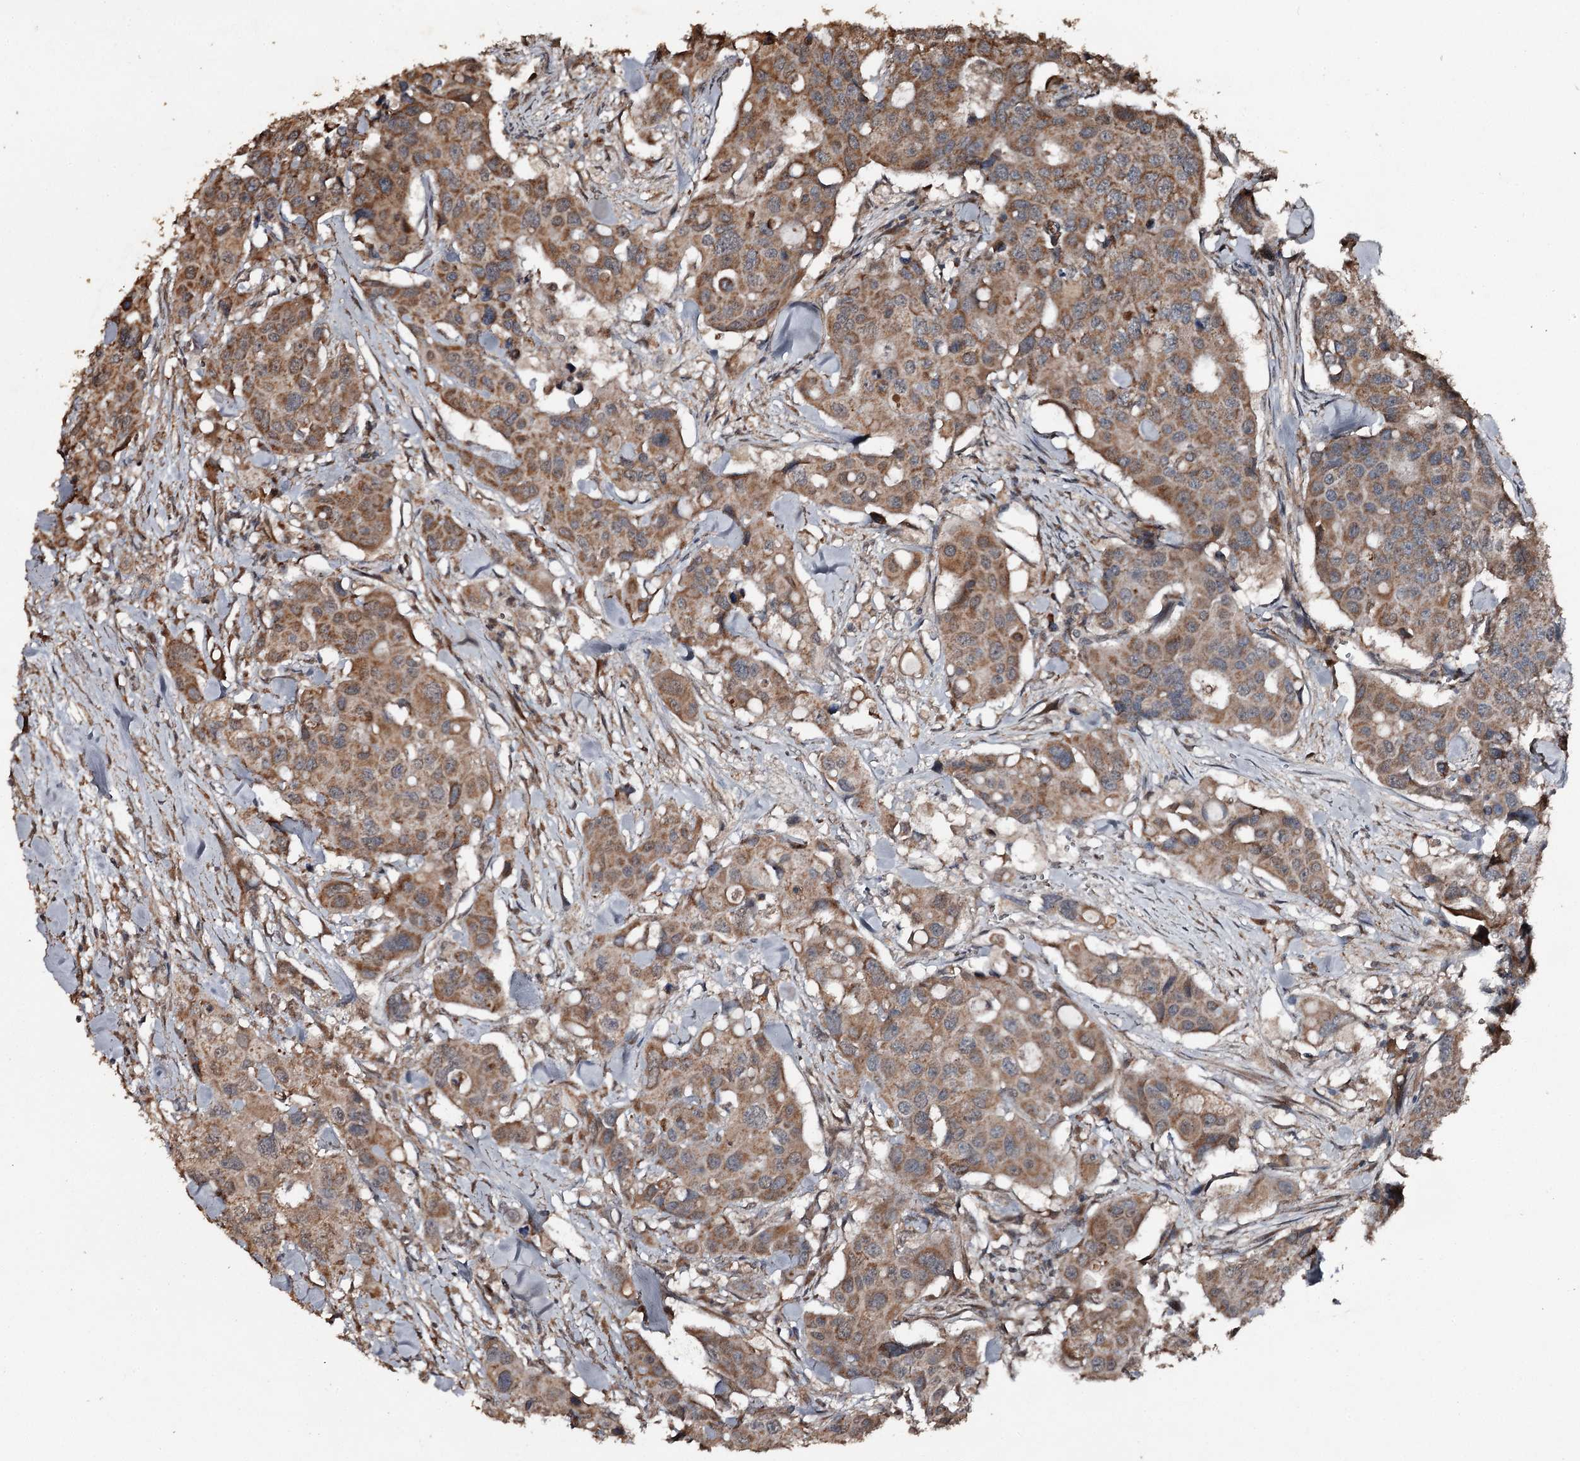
{"staining": {"intensity": "moderate", "quantity": ">75%", "location": "cytoplasmic/membranous"}, "tissue": "colorectal cancer", "cell_type": "Tumor cells", "image_type": "cancer", "snomed": [{"axis": "morphology", "description": "Adenocarcinoma, NOS"}, {"axis": "topography", "description": "Colon"}], "caption": "Tumor cells demonstrate medium levels of moderate cytoplasmic/membranous expression in approximately >75% of cells in colorectal cancer (adenocarcinoma).", "gene": "WIPI1", "patient": {"sex": "male", "age": 77}}